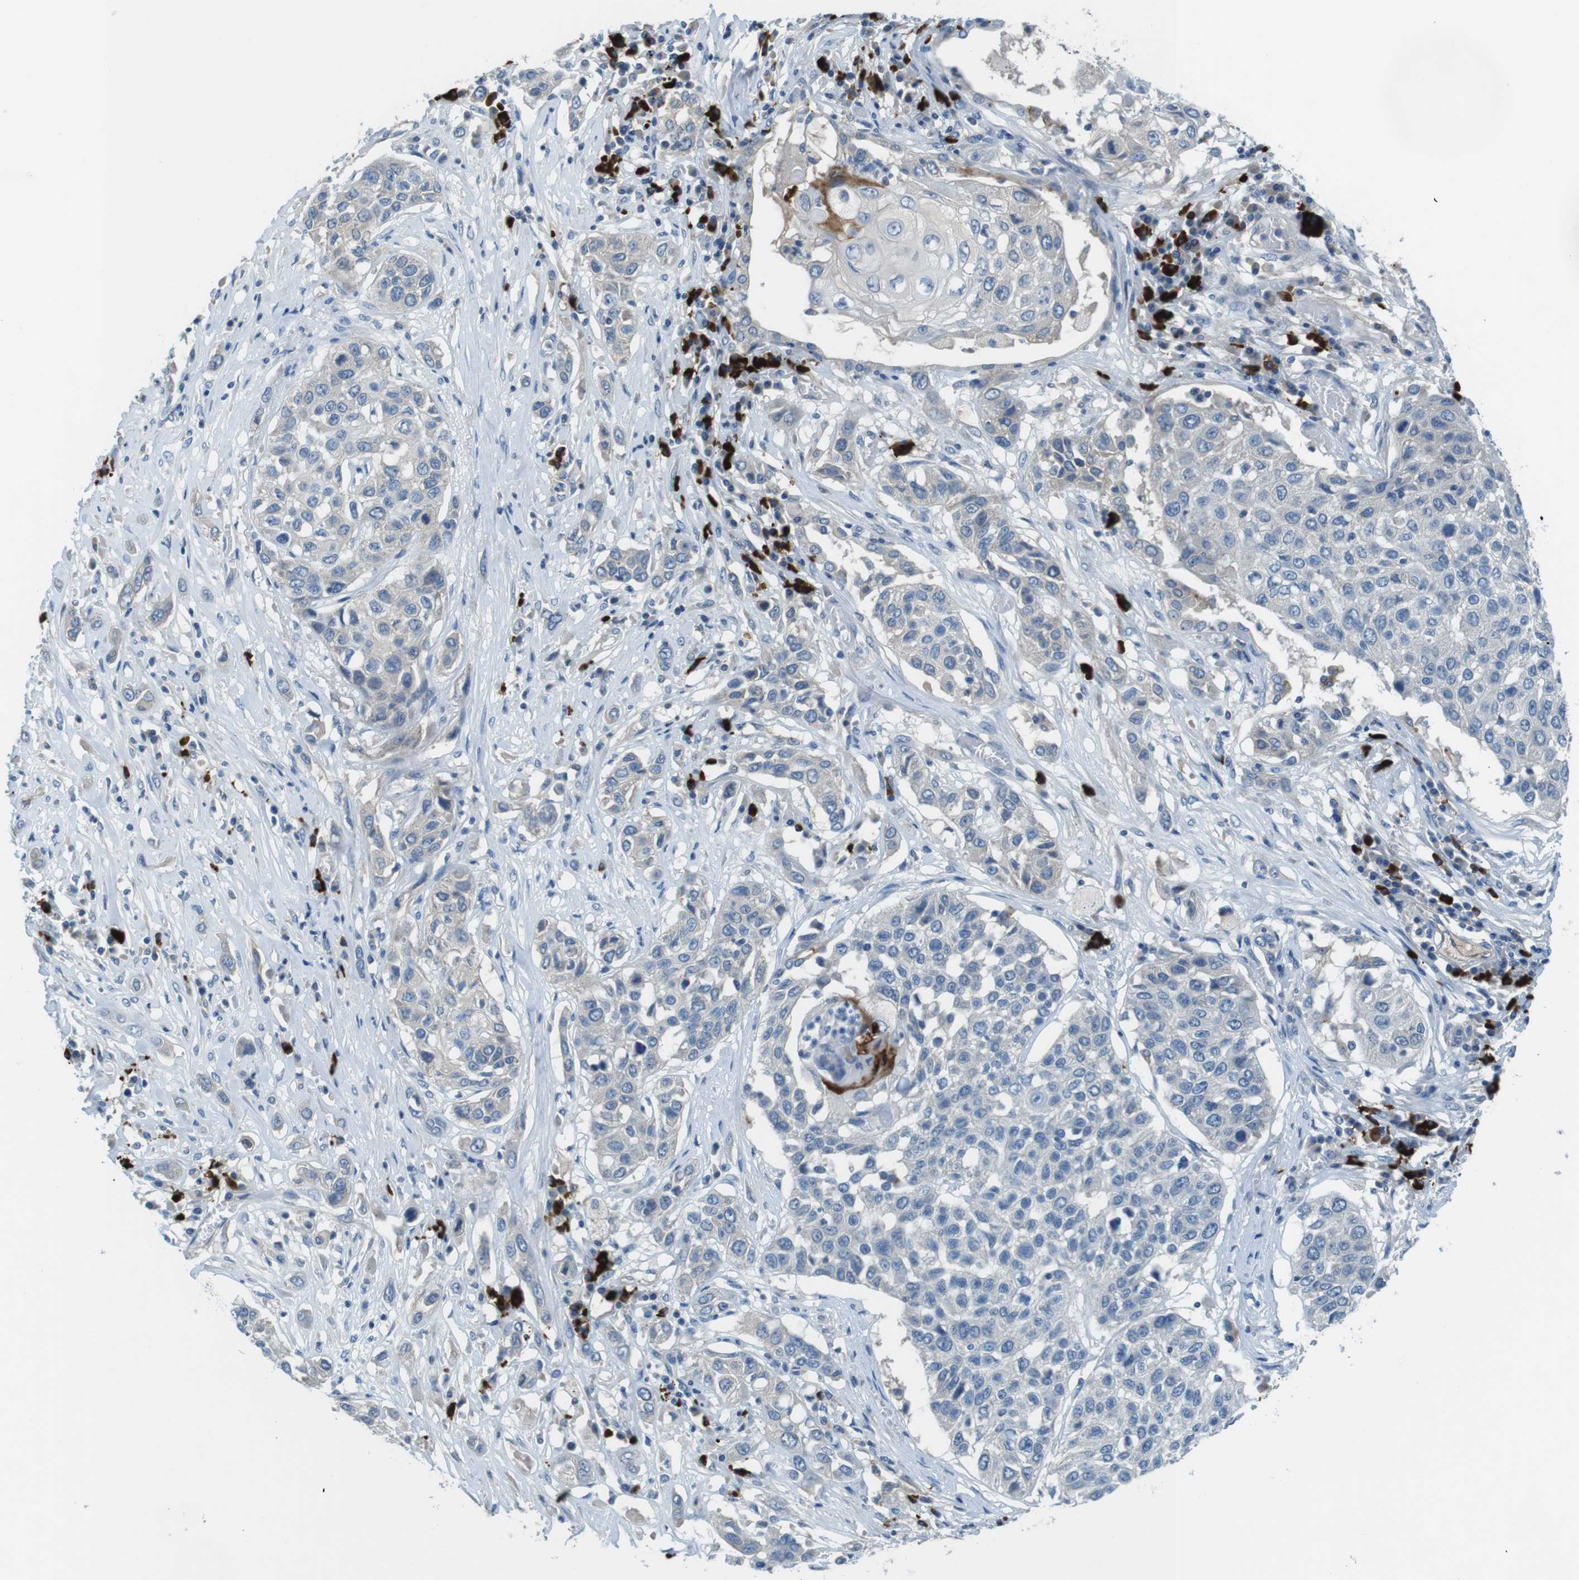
{"staining": {"intensity": "negative", "quantity": "none", "location": "none"}, "tissue": "lung cancer", "cell_type": "Tumor cells", "image_type": "cancer", "snomed": [{"axis": "morphology", "description": "Squamous cell carcinoma, NOS"}, {"axis": "topography", "description": "Lung"}], "caption": "IHC photomicrograph of neoplastic tissue: lung cancer (squamous cell carcinoma) stained with DAB shows no significant protein staining in tumor cells. (Brightfield microscopy of DAB (3,3'-diaminobenzidine) immunohistochemistry (IHC) at high magnification).", "gene": "SLC35A3", "patient": {"sex": "male", "age": 71}}